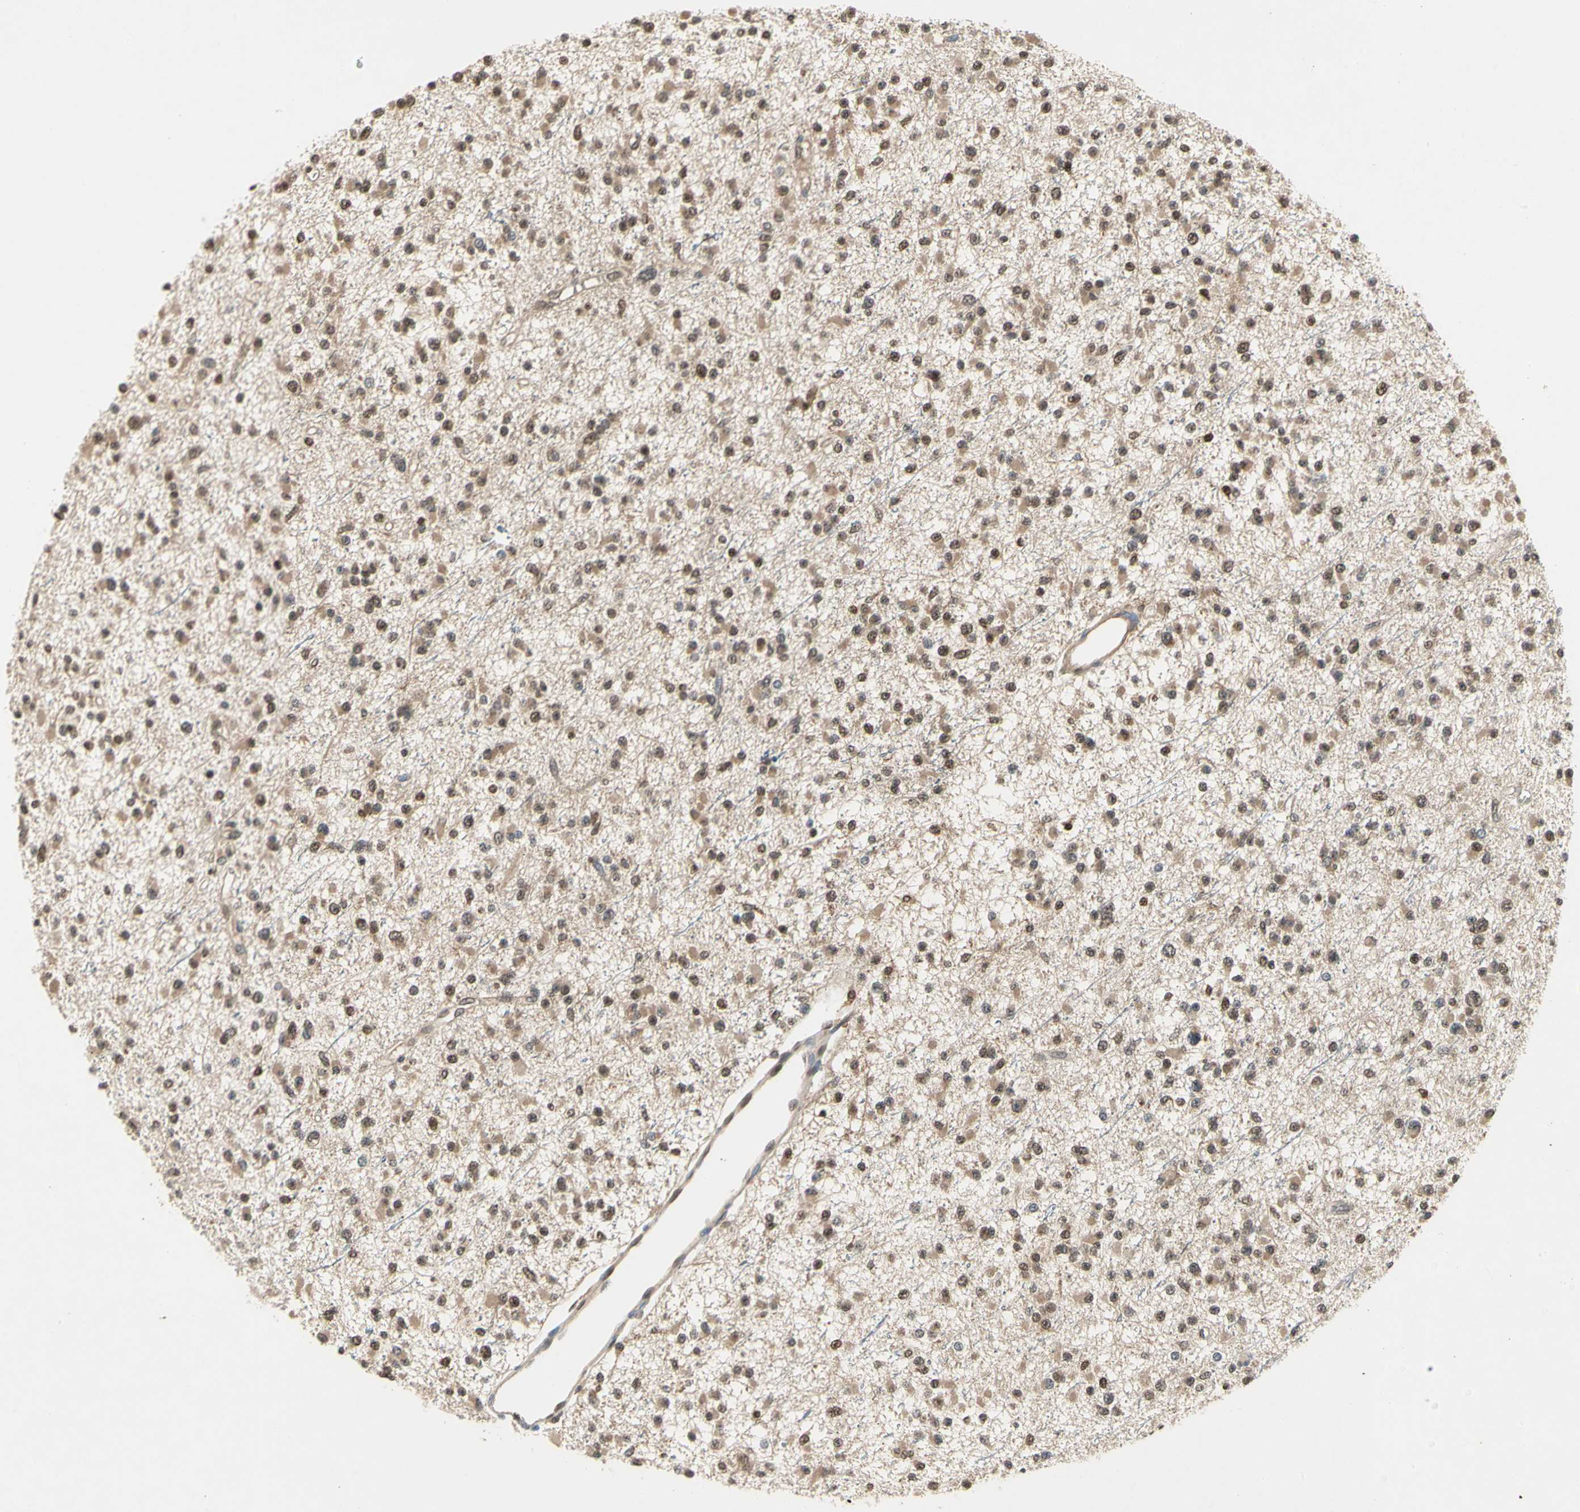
{"staining": {"intensity": "moderate", "quantity": ">75%", "location": "nuclear"}, "tissue": "glioma", "cell_type": "Tumor cells", "image_type": "cancer", "snomed": [{"axis": "morphology", "description": "Glioma, malignant, Low grade"}, {"axis": "topography", "description": "Brain"}], "caption": "Malignant low-grade glioma stained for a protein shows moderate nuclear positivity in tumor cells. The protein is stained brown, and the nuclei are stained in blue (DAB (3,3'-diaminobenzidine) IHC with brightfield microscopy, high magnification).", "gene": "GSR", "patient": {"sex": "female", "age": 22}}